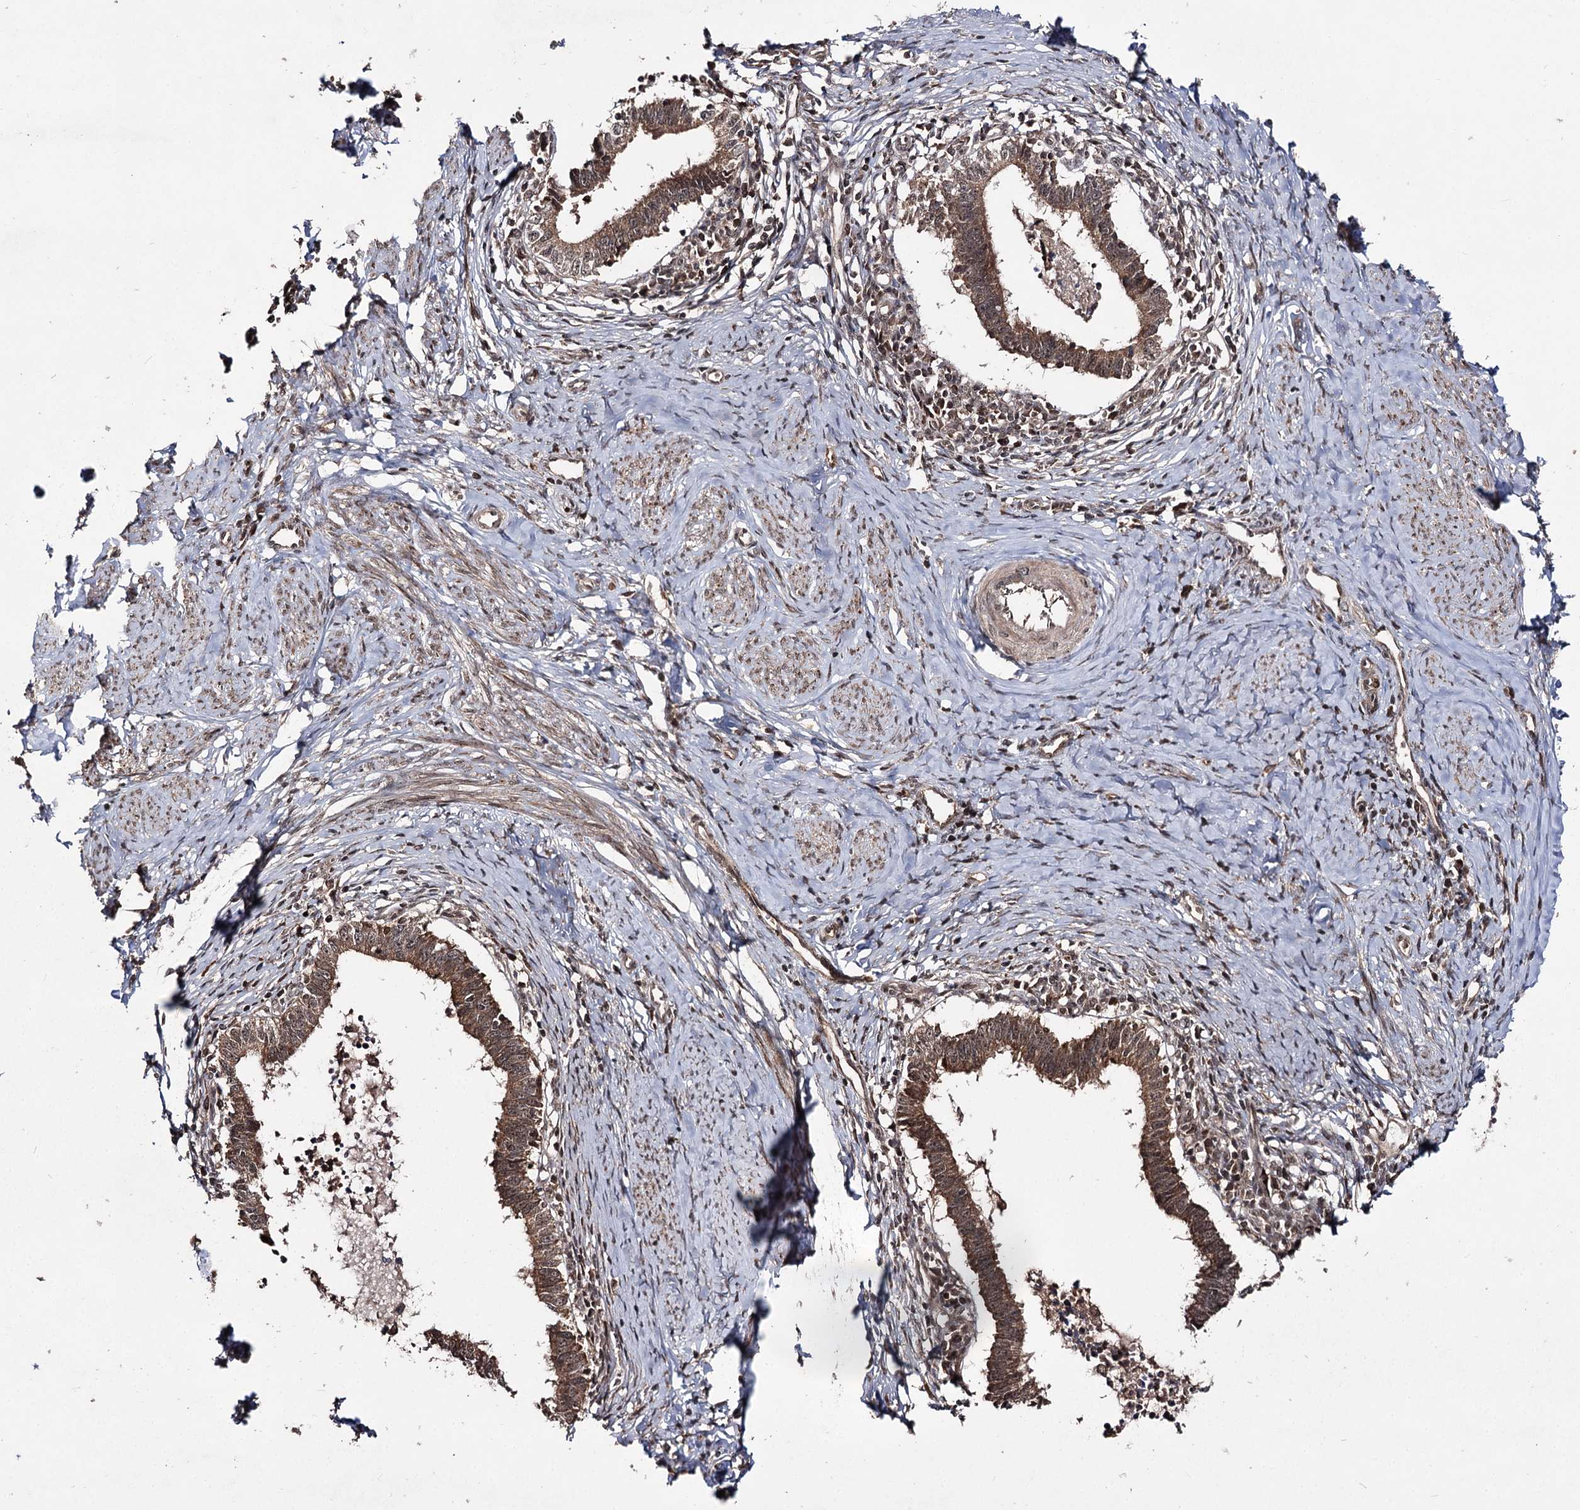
{"staining": {"intensity": "moderate", "quantity": ">75%", "location": "cytoplasmic/membranous,nuclear"}, "tissue": "cervical cancer", "cell_type": "Tumor cells", "image_type": "cancer", "snomed": [{"axis": "morphology", "description": "Adenocarcinoma, NOS"}, {"axis": "topography", "description": "Cervix"}], "caption": "This is a photomicrograph of immunohistochemistry (IHC) staining of adenocarcinoma (cervical), which shows moderate staining in the cytoplasmic/membranous and nuclear of tumor cells.", "gene": "FAM53B", "patient": {"sex": "female", "age": 36}}